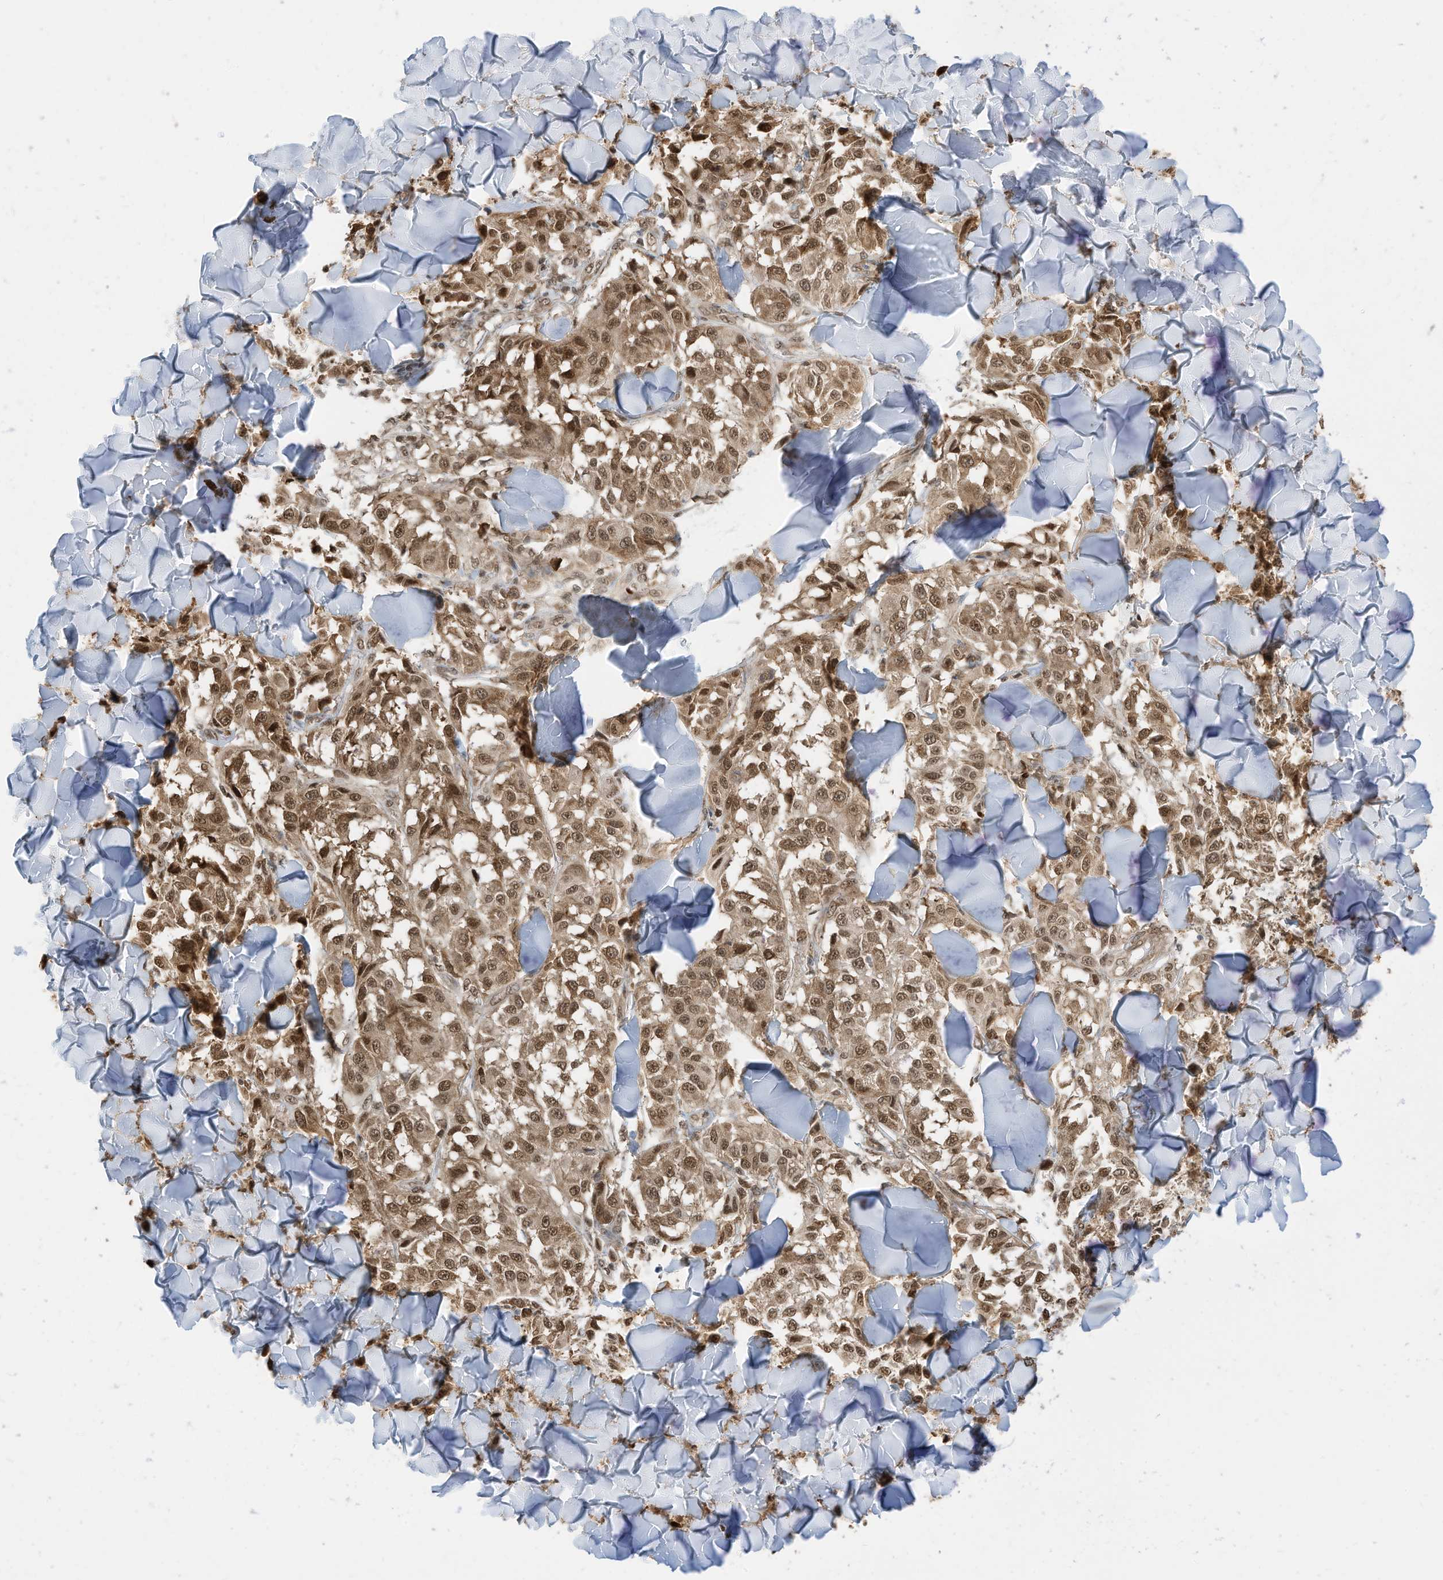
{"staining": {"intensity": "moderate", "quantity": ">75%", "location": "cytoplasmic/membranous,nuclear"}, "tissue": "melanoma", "cell_type": "Tumor cells", "image_type": "cancer", "snomed": [{"axis": "morphology", "description": "Malignant melanoma, NOS"}, {"axis": "topography", "description": "Skin"}], "caption": "Immunohistochemical staining of human malignant melanoma shows medium levels of moderate cytoplasmic/membranous and nuclear positivity in approximately >75% of tumor cells. The staining was performed using DAB (3,3'-diaminobenzidine), with brown indicating positive protein expression. Nuclei are stained blue with hematoxylin.", "gene": "ZNF195", "patient": {"sex": "female", "age": 64}}